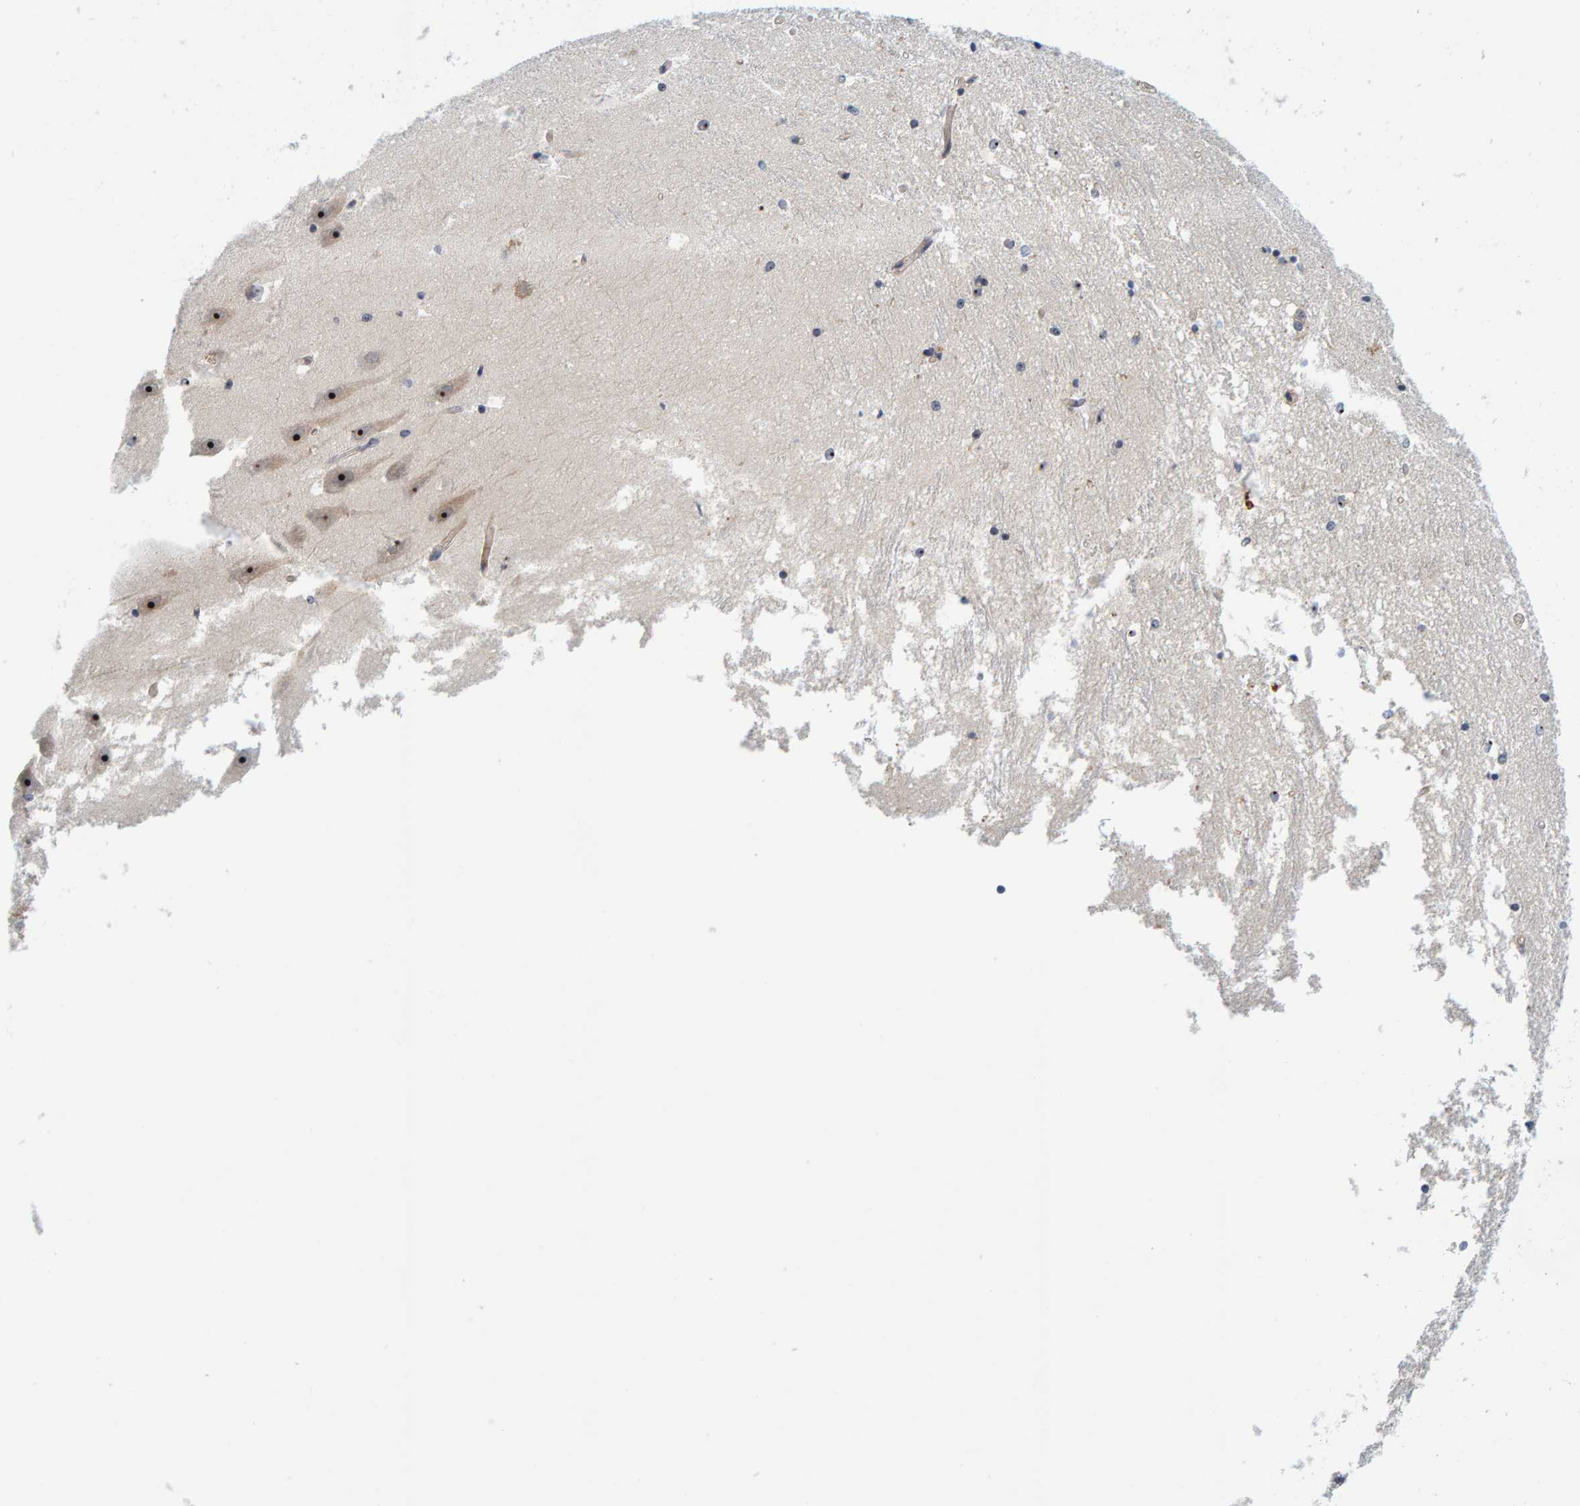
{"staining": {"intensity": "moderate", "quantity": "25%-75%", "location": "nuclear"}, "tissue": "hippocampus", "cell_type": "Glial cells", "image_type": "normal", "snomed": [{"axis": "morphology", "description": "Normal tissue, NOS"}, {"axis": "topography", "description": "Hippocampus"}], "caption": "Immunohistochemical staining of benign hippocampus displays medium levels of moderate nuclear expression in approximately 25%-75% of glial cells. The staining is performed using DAB (3,3'-diaminobenzidine) brown chromogen to label protein expression. The nuclei are counter-stained blue using hematoxylin.", "gene": "NOL11", "patient": {"sex": "male", "age": 45}}